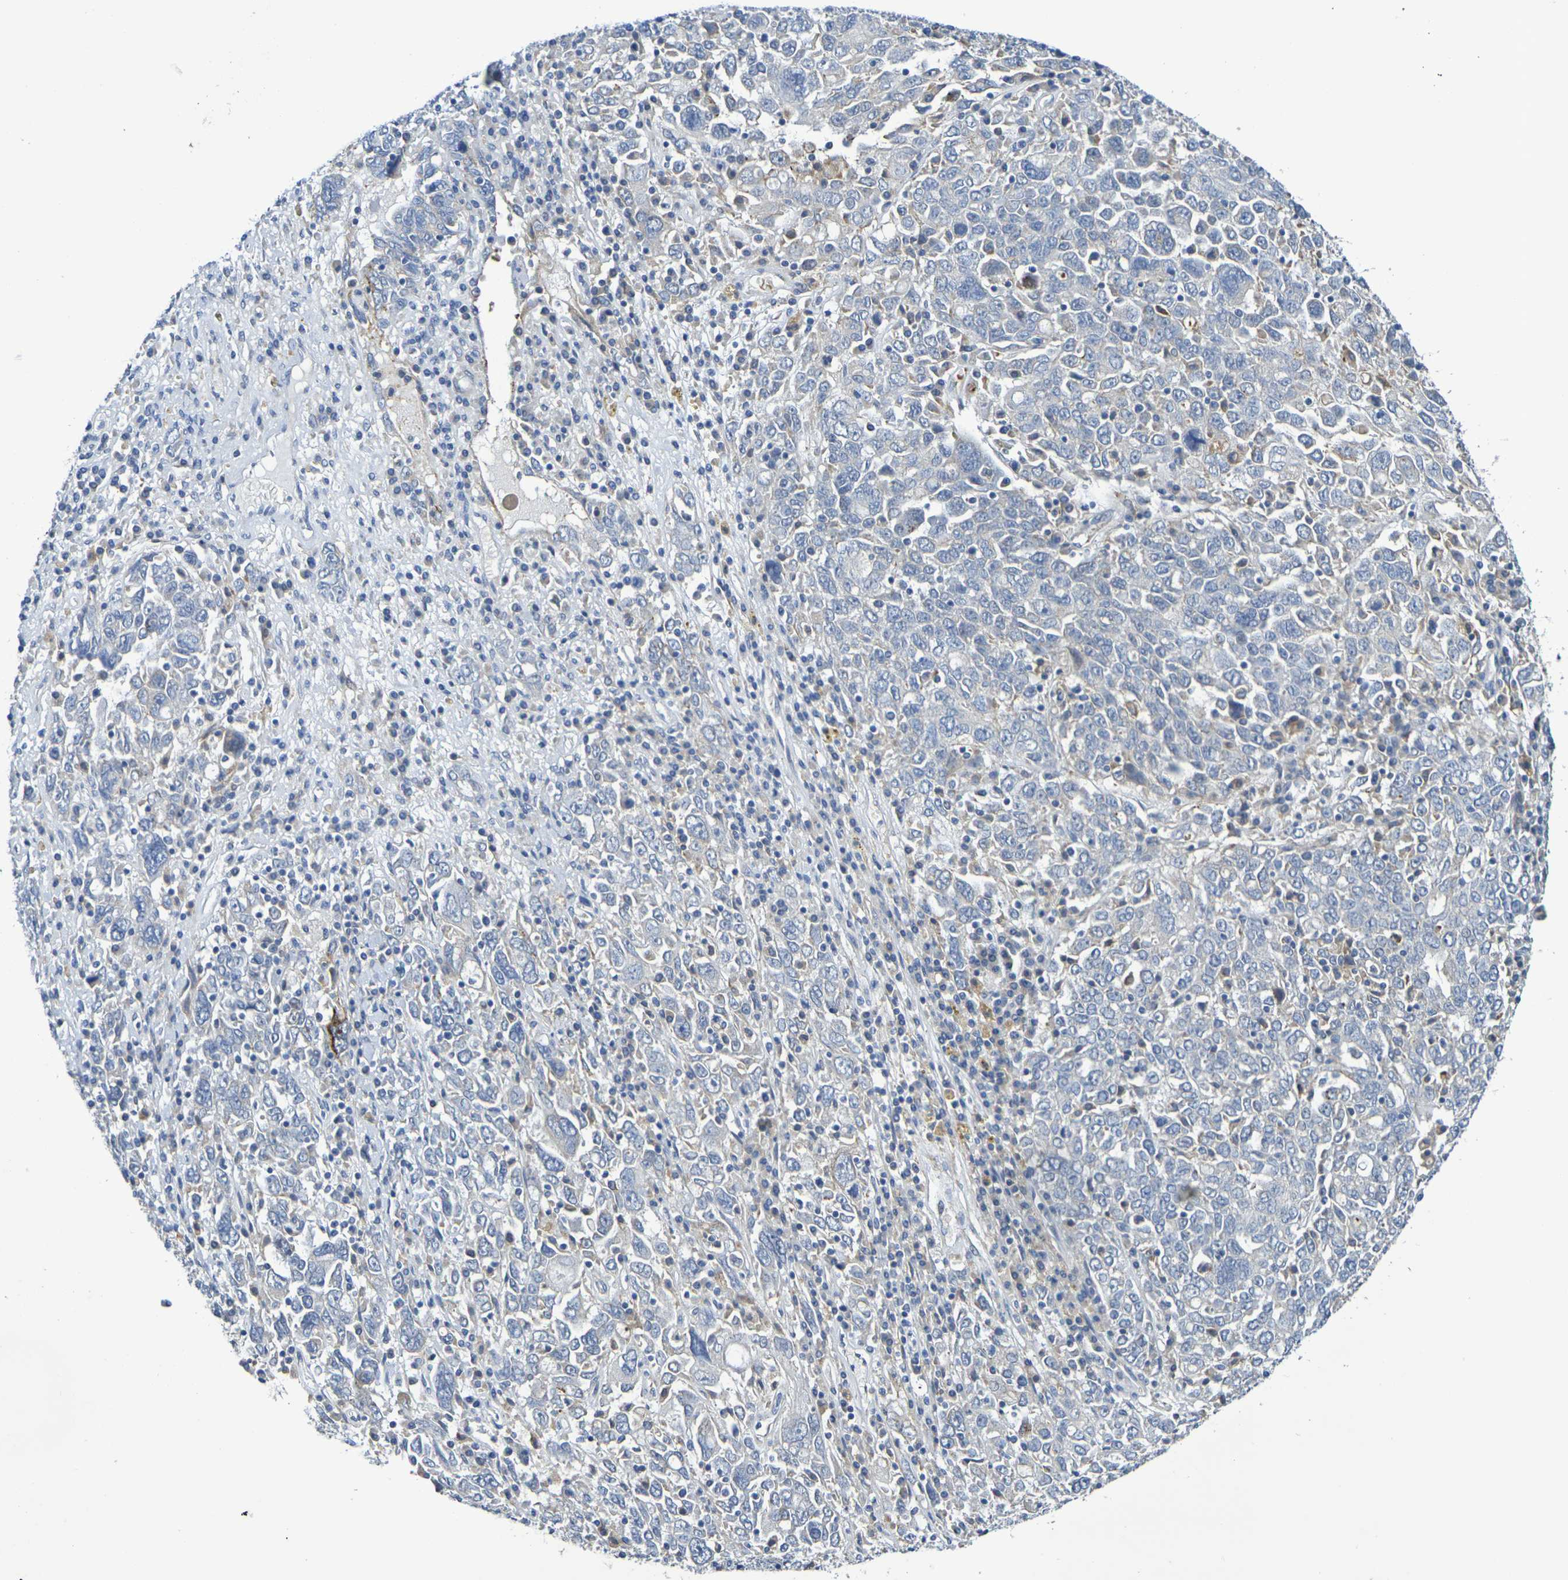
{"staining": {"intensity": "negative", "quantity": "none", "location": "none"}, "tissue": "ovarian cancer", "cell_type": "Tumor cells", "image_type": "cancer", "snomed": [{"axis": "morphology", "description": "Carcinoma, endometroid"}, {"axis": "topography", "description": "Ovary"}], "caption": "Immunohistochemical staining of ovarian endometroid carcinoma displays no significant positivity in tumor cells. (DAB (3,3'-diaminobenzidine) immunohistochemistry (IHC) with hematoxylin counter stain).", "gene": "SDC4", "patient": {"sex": "female", "age": 62}}